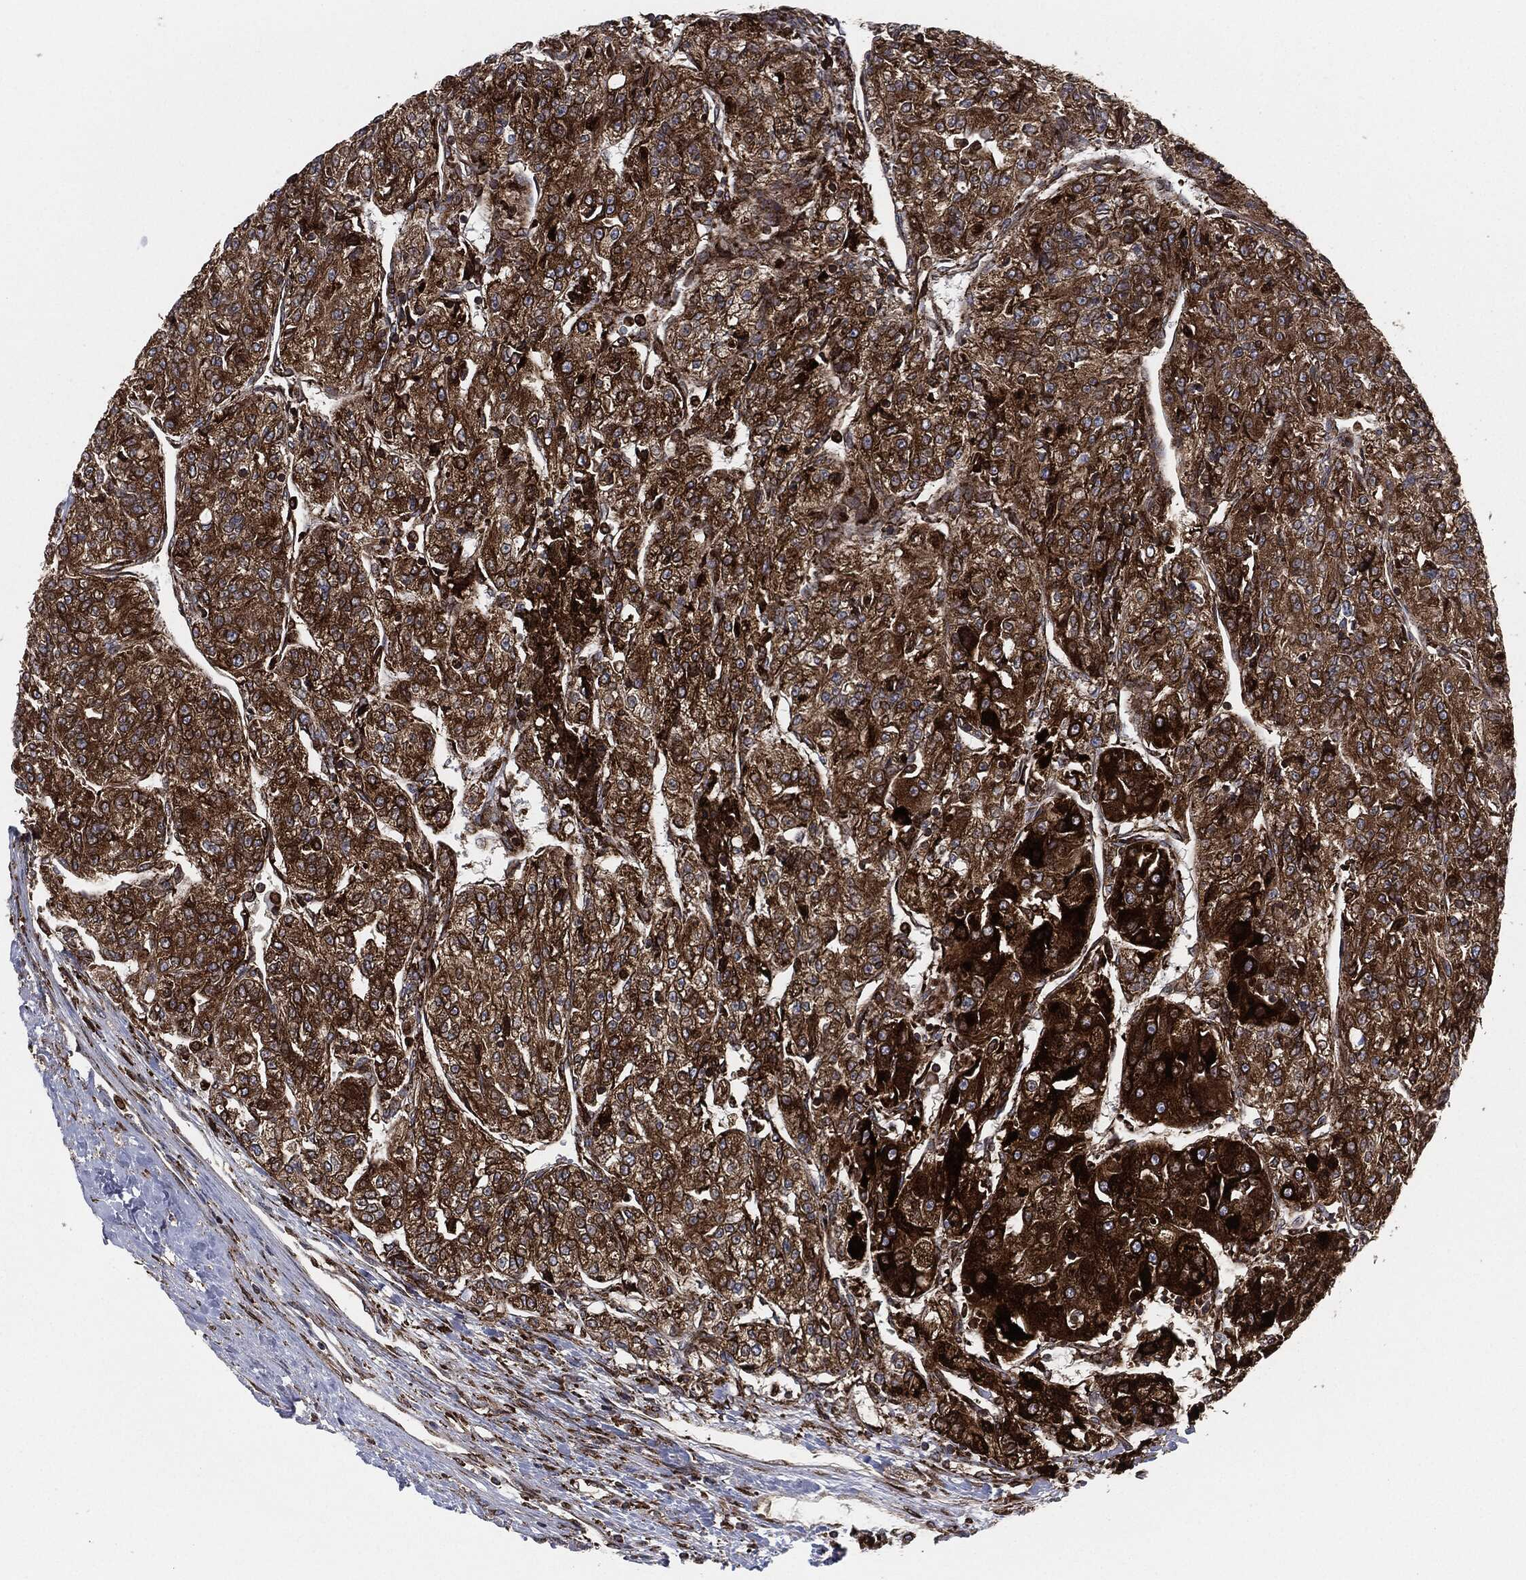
{"staining": {"intensity": "strong", "quantity": ">75%", "location": "cytoplasmic/membranous"}, "tissue": "renal cancer", "cell_type": "Tumor cells", "image_type": "cancer", "snomed": [{"axis": "morphology", "description": "Adenocarcinoma, NOS"}, {"axis": "topography", "description": "Kidney"}], "caption": "Immunohistochemistry staining of renal cancer (adenocarcinoma), which reveals high levels of strong cytoplasmic/membranous staining in about >75% of tumor cells indicating strong cytoplasmic/membranous protein staining. The staining was performed using DAB (3,3'-diaminobenzidine) (brown) for protein detection and nuclei were counterstained in hematoxylin (blue).", "gene": "CALR", "patient": {"sex": "female", "age": 63}}